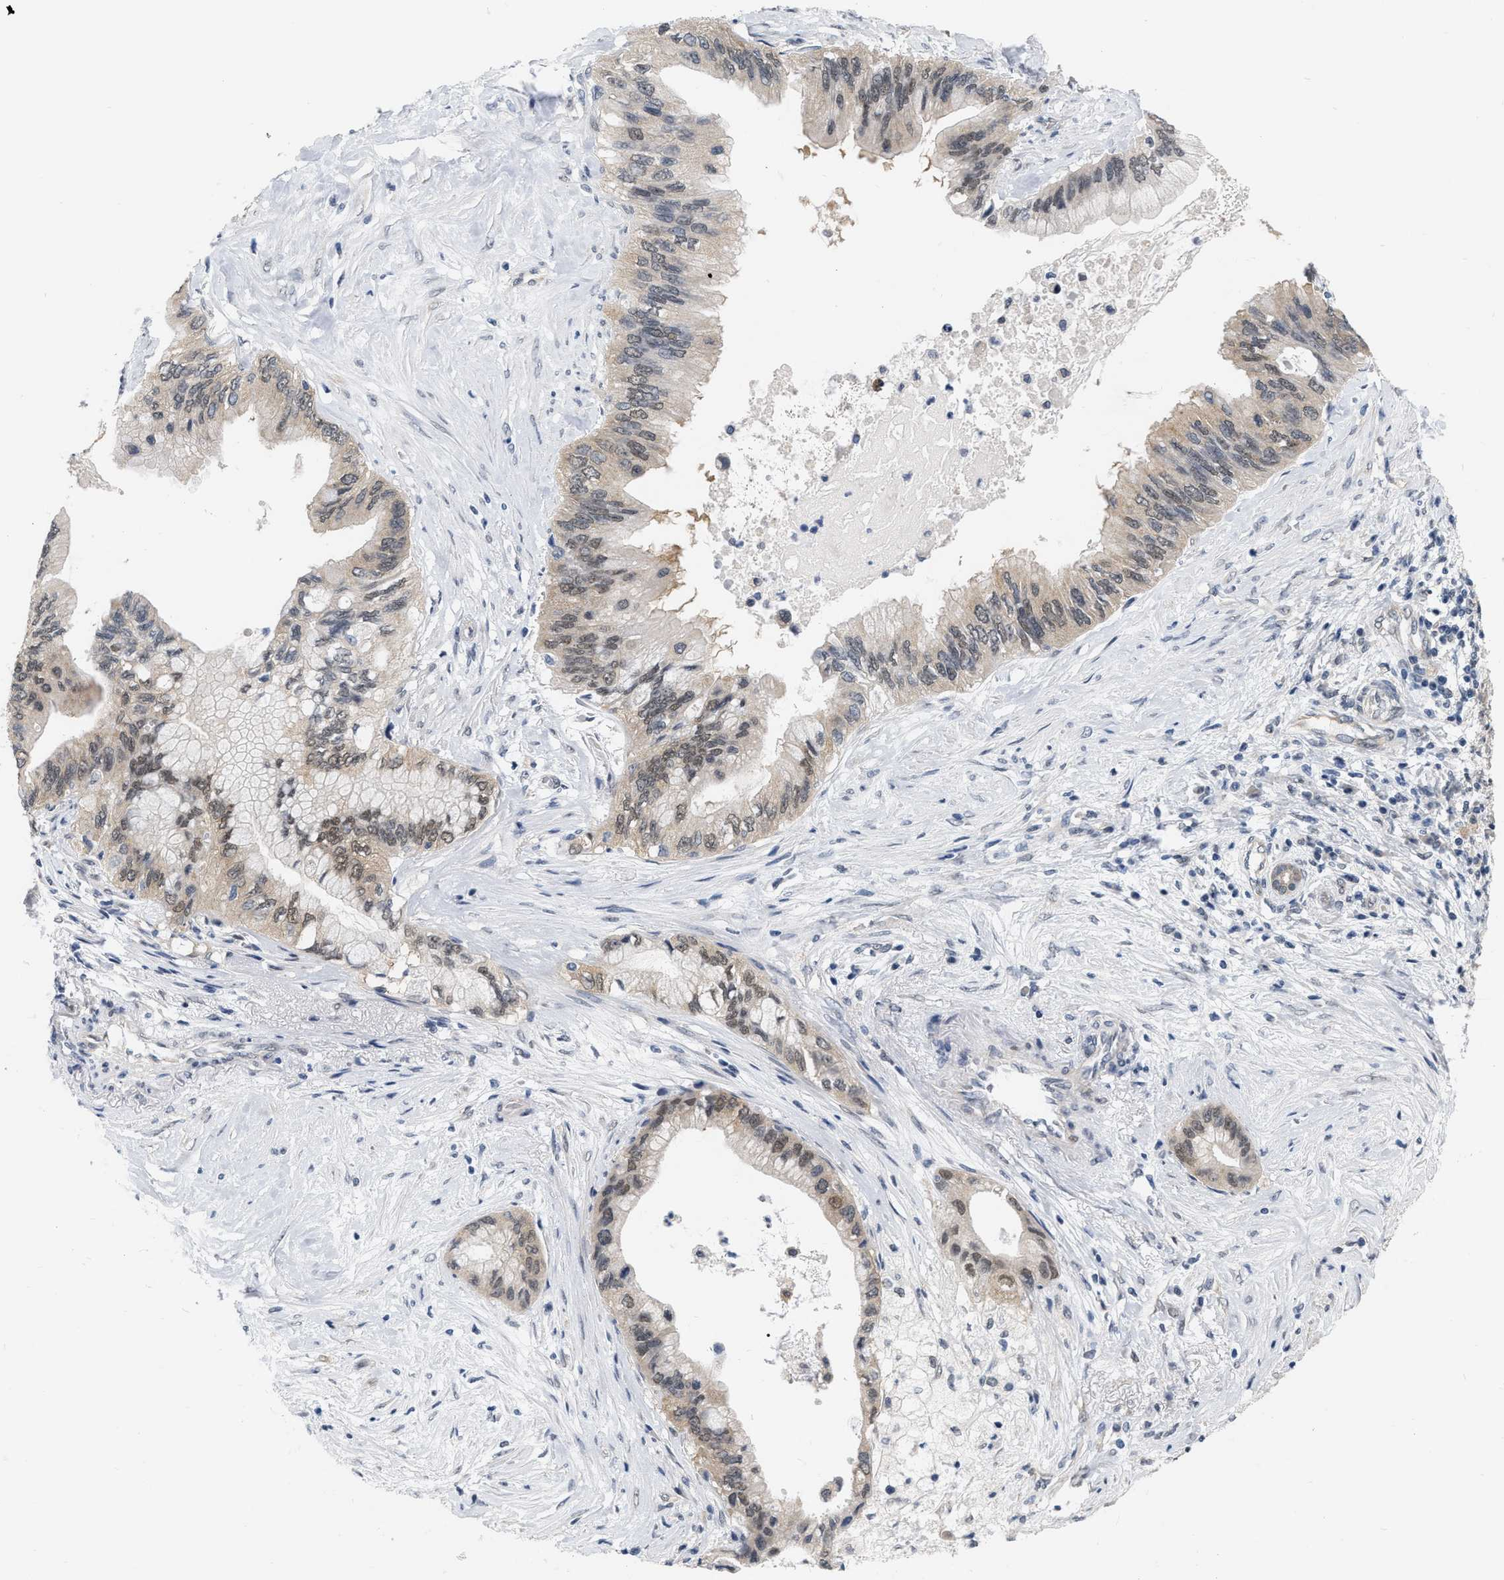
{"staining": {"intensity": "weak", "quantity": ">75%", "location": "cytoplasmic/membranous,nuclear"}, "tissue": "pancreatic cancer", "cell_type": "Tumor cells", "image_type": "cancer", "snomed": [{"axis": "morphology", "description": "Adenocarcinoma, NOS"}, {"axis": "topography", "description": "Pancreas"}], "caption": "Adenocarcinoma (pancreatic) stained with a protein marker displays weak staining in tumor cells.", "gene": "RUVBL1", "patient": {"sex": "female", "age": 73}}